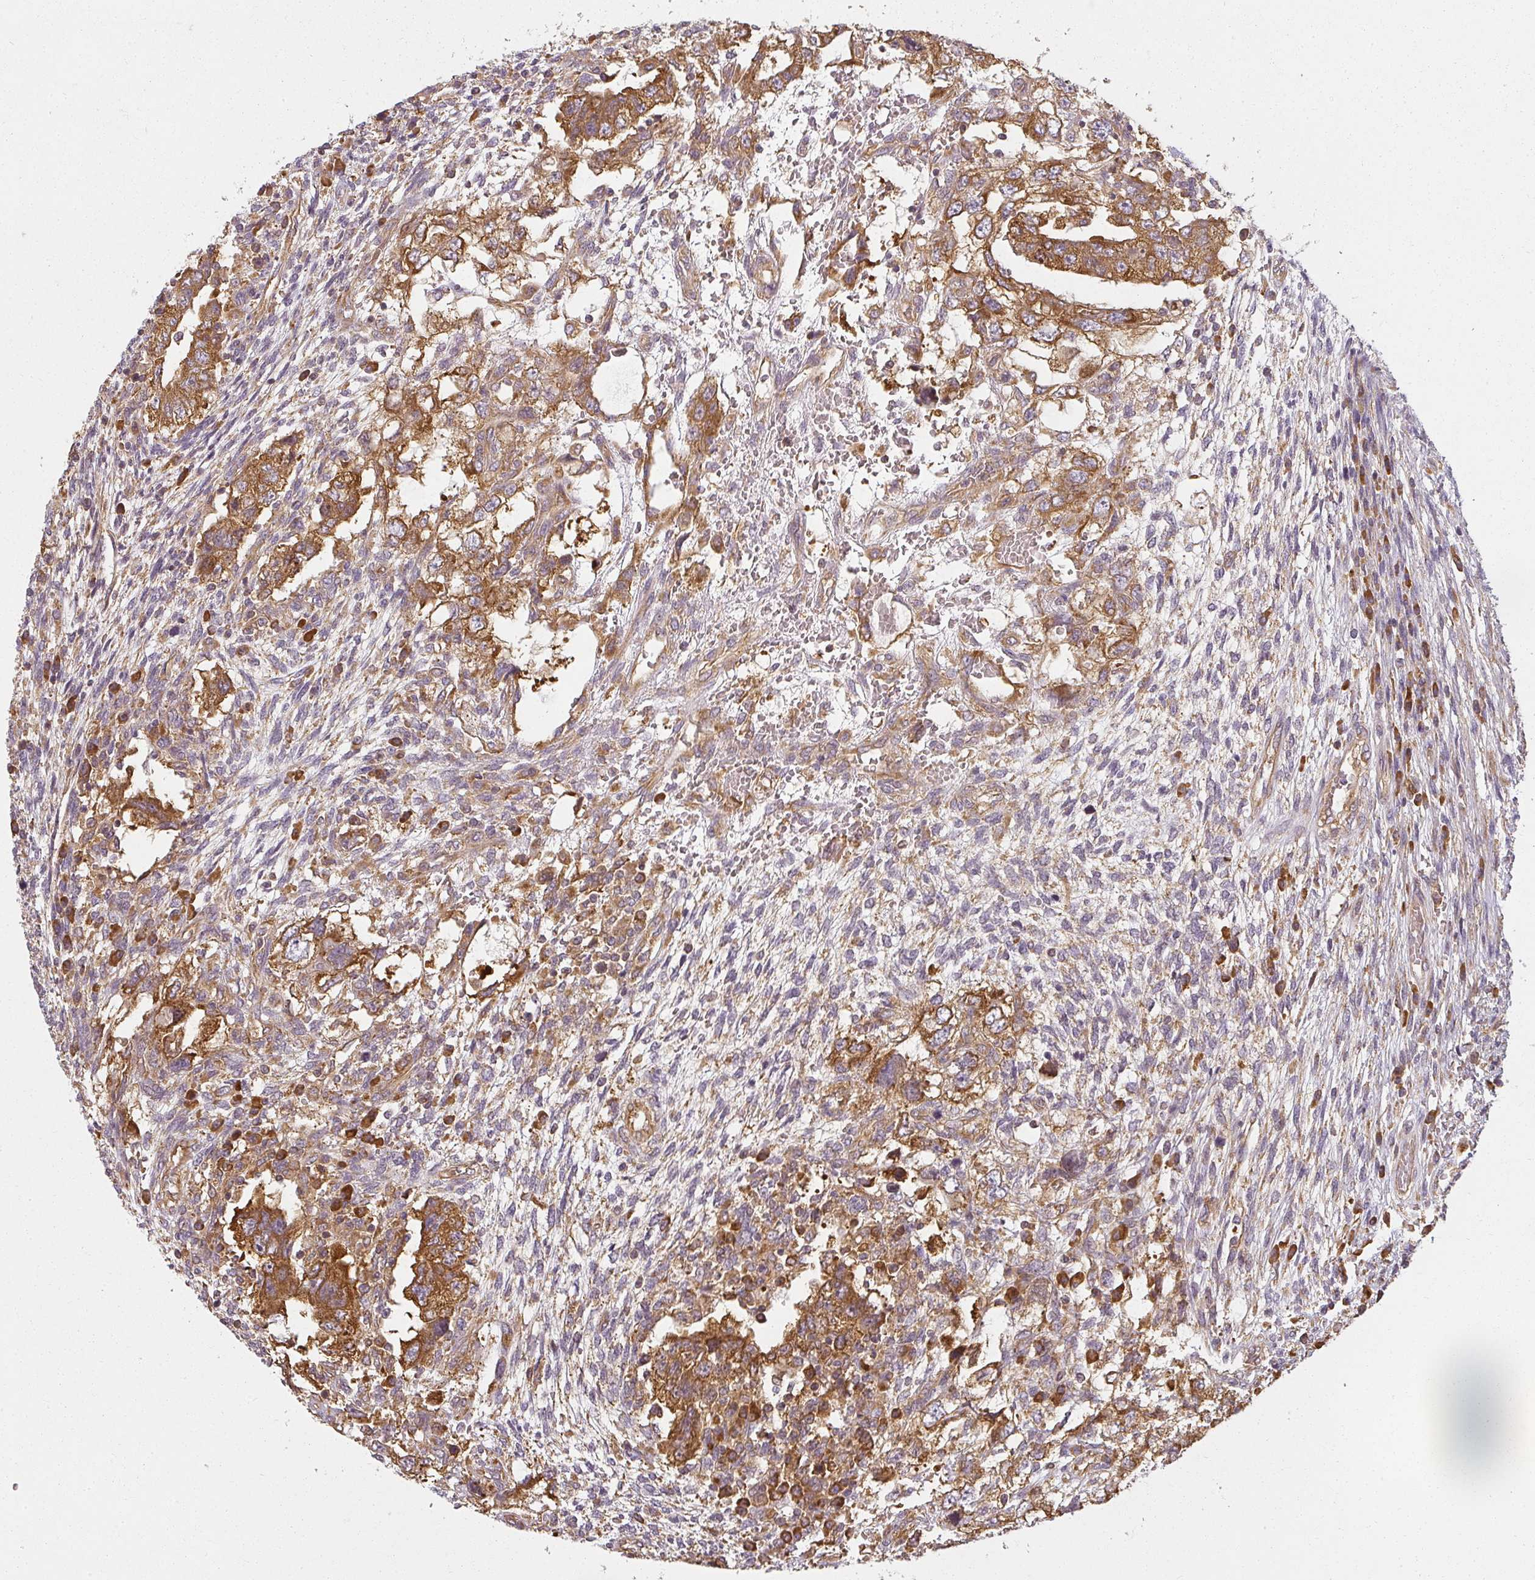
{"staining": {"intensity": "strong", "quantity": ">75%", "location": "cytoplasmic/membranous"}, "tissue": "testis cancer", "cell_type": "Tumor cells", "image_type": "cancer", "snomed": [{"axis": "morphology", "description": "Carcinoma, Embryonal, NOS"}, {"axis": "topography", "description": "Testis"}], "caption": "Tumor cells display high levels of strong cytoplasmic/membranous positivity in about >75% of cells in testis cancer.", "gene": "RPL24", "patient": {"sex": "male", "age": 26}}